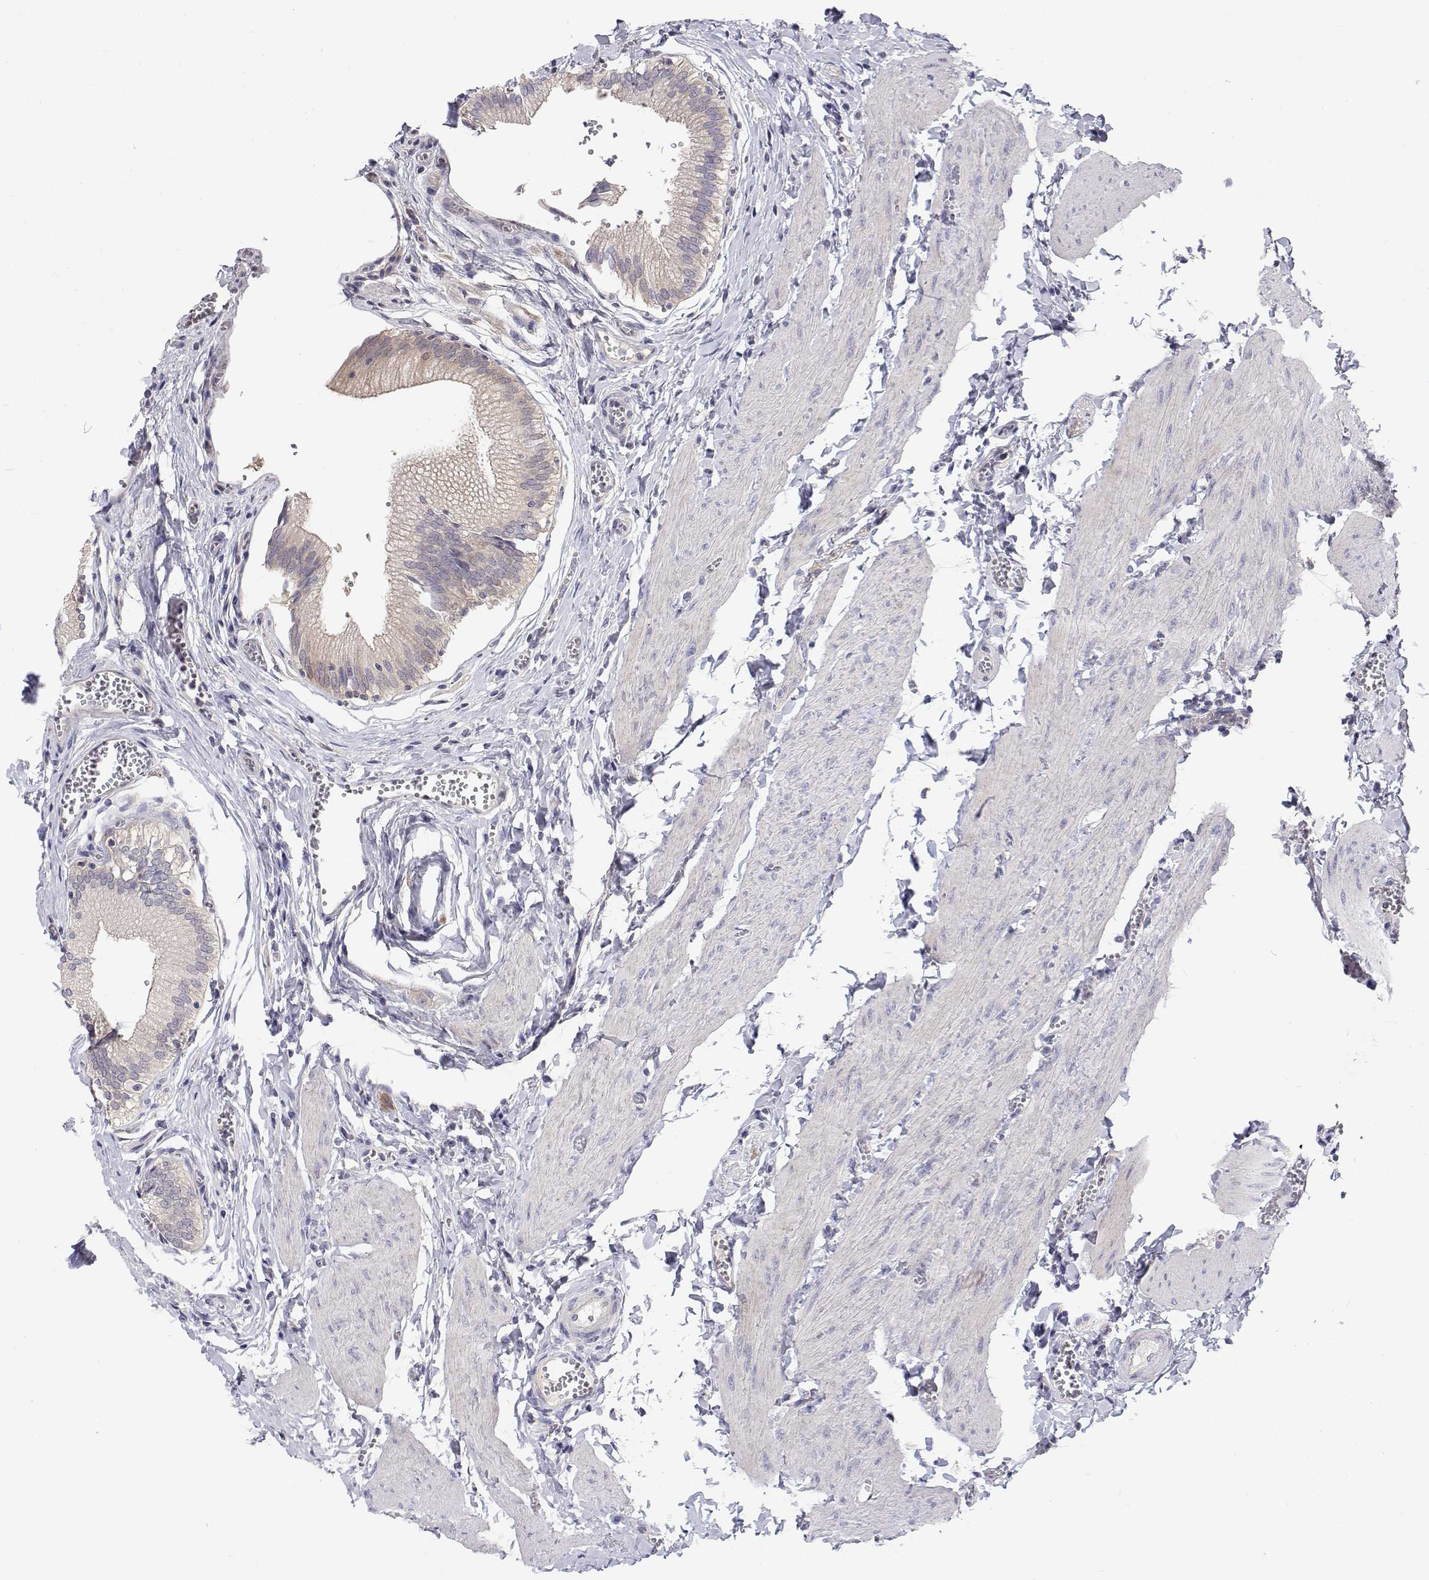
{"staining": {"intensity": "weak", "quantity": "<25%", "location": "cytoplasmic/membranous"}, "tissue": "gallbladder", "cell_type": "Glandular cells", "image_type": "normal", "snomed": [{"axis": "morphology", "description": "Normal tissue, NOS"}, {"axis": "topography", "description": "Gallbladder"}, {"axis": "topography", "description": "Peripheral nerve tissue"}], "caption": "Gallbladder stained for a protein using IHC exhibits no positivity glandular cells.", "gene": "MYPN", "patient": {"sex": "male", "age": 17}}